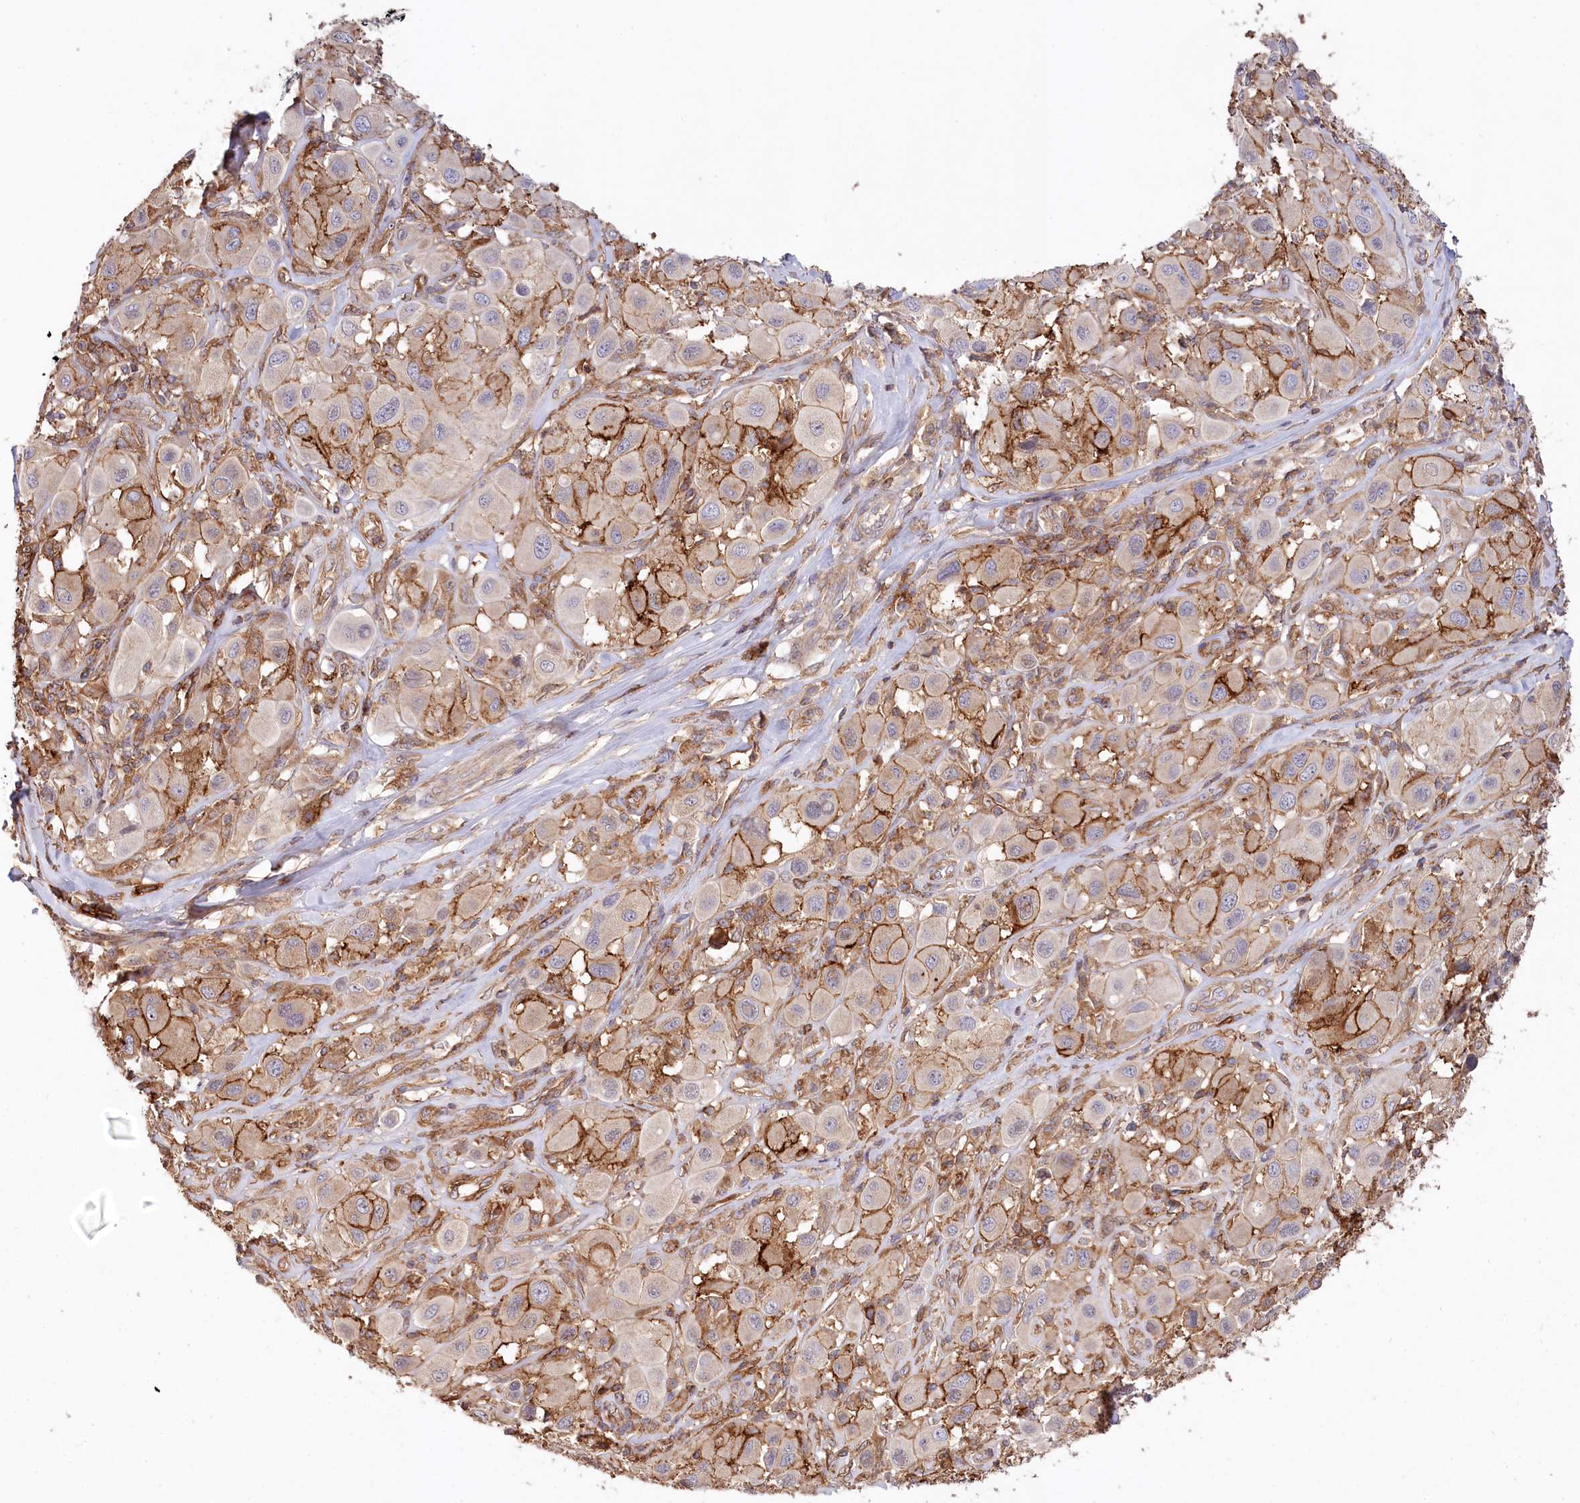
{"staining": {"intensity": "moderate", "quantity": ">75%", "location": "cytoplasmic/membranous"}, "tissue": "melanoma", "cell_type": "Tumor cells", "image_type": "cancer", "snomed": [{"axis": "morphology", "description": "Malignant melanoma, Metastatic site"}, {"axis": "topography", "description": "Skin"}], "caption": "High-power microscopy captured an immunohistochemistry (IHC) image of melanoma, revealing moderate cytoplasmic/membranous positivity in approximately >75% of tumor cells. (DAB IHC, brown staining for protein, blue staining for nuclei).", "gene": "RBP5", "patient": {"sex": "male", "age": 41}}